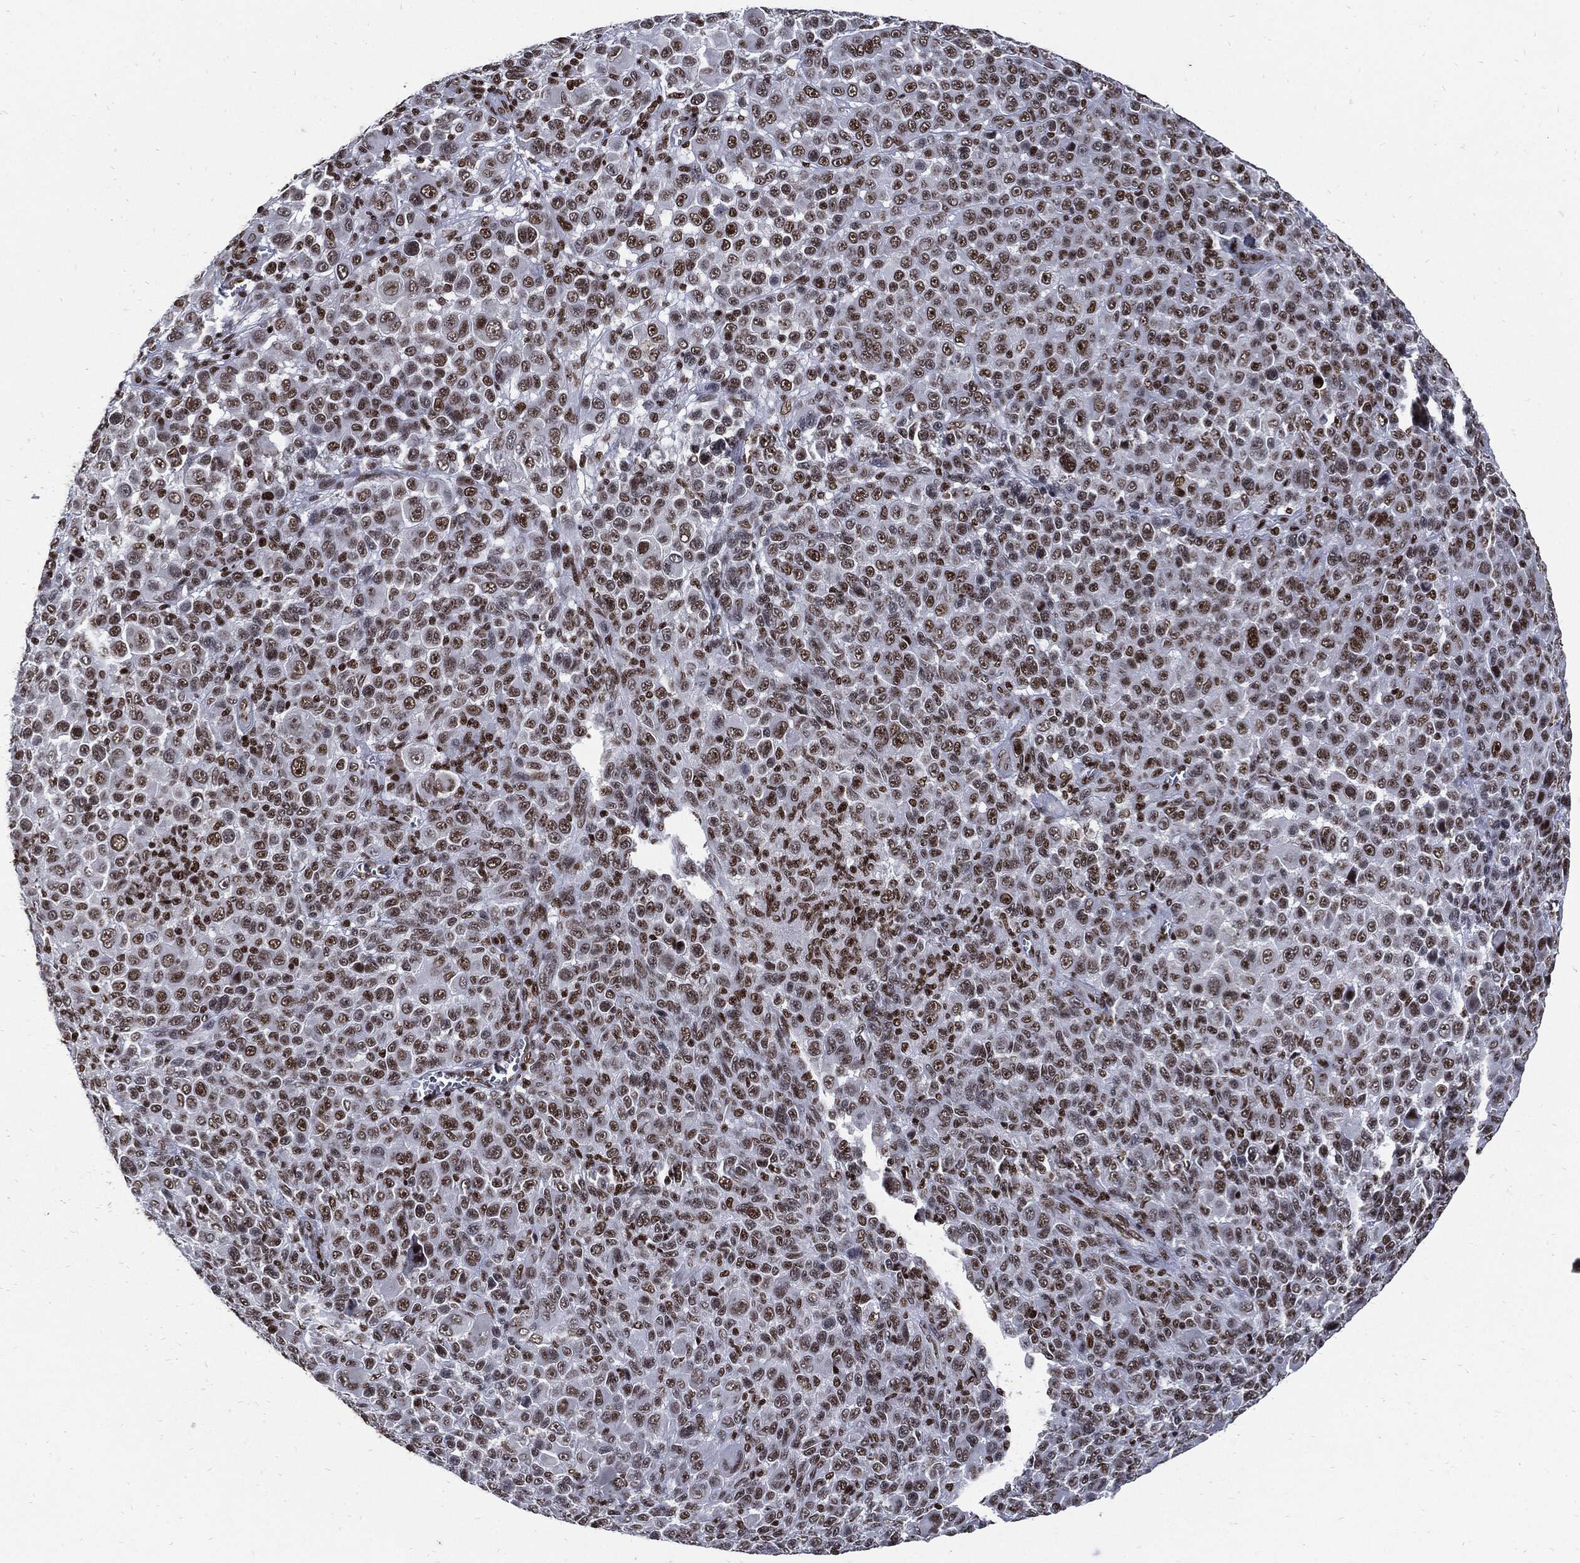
{"staining": {"intensity": "strong", "quantity": "25%-75%", "location": "nuclear"}, "tissue": "melanoma", "cell_type": "Tumor cells", "image_type": "cancer", "snomed": [{"axis": "morphology", "description": "Malignant melanoma, NOS"}, {"axis": "topography", "description": "Skin"}], "caption": "Immunohistochemistry photomicrograph of malignant melanoma stained for a protein (brown), which displays high levels of strong nuclear staining in approximately 25%-75% of tumor cells.", "gene": "TERF2", "patient": {"sex": "female", "age": 57}}